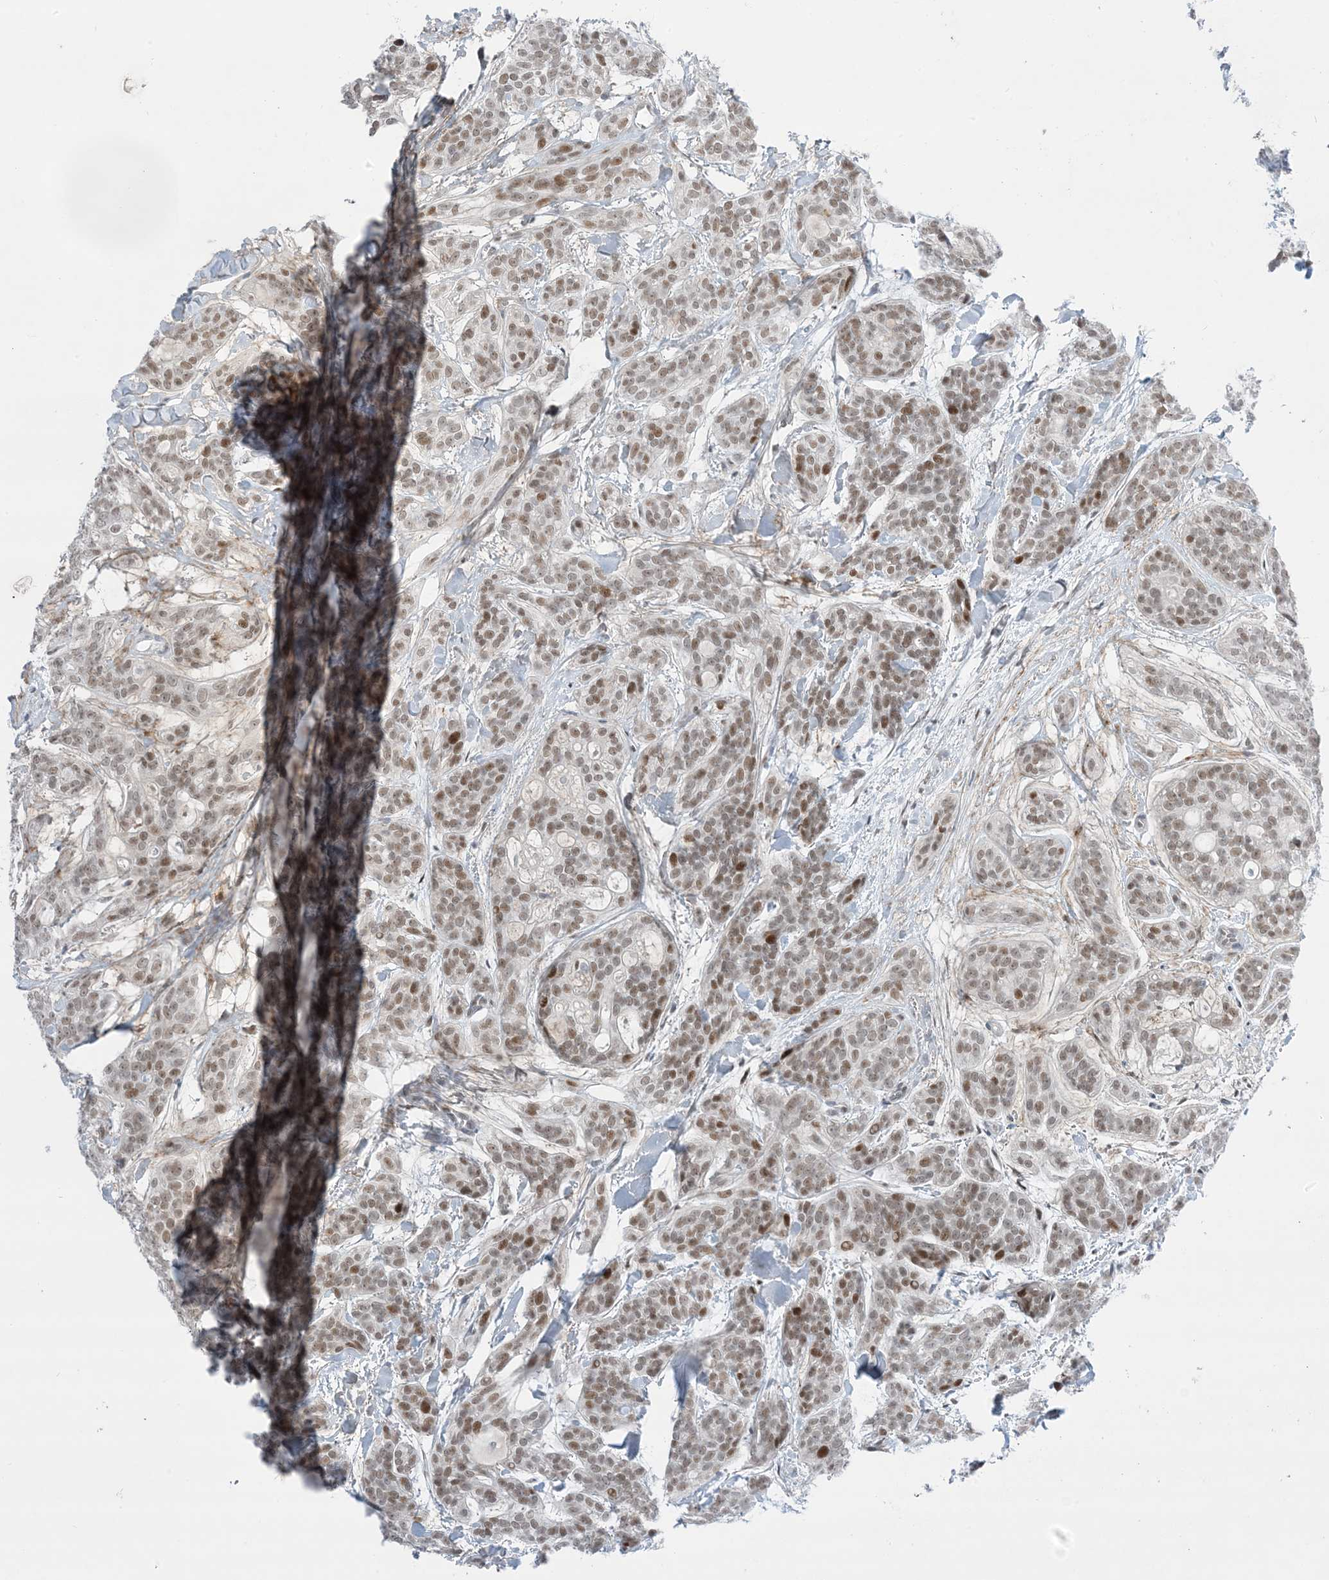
{"staining": {"intensity": "moderate", "quantity": ">75%", "location": "nuclear"}, "tissue": "head and neck cancer", "cell_type": "Tumor cells", "image_type": "cancer", "snomed": [{"axis": "morphology", "description": "Adenocarcinoma, NOS"}, {"axis": "topography", "description": "Head-Neck"}], "caption": "A photomicrograph showing moderate nuclear positivity in about >75% of tumor cells in head and neck cancer (adenocarcinoma), as visualized by brown immunohistochemical staining.", "gene": "TFPT", "patient": {"sex": "male", "age": 66}}